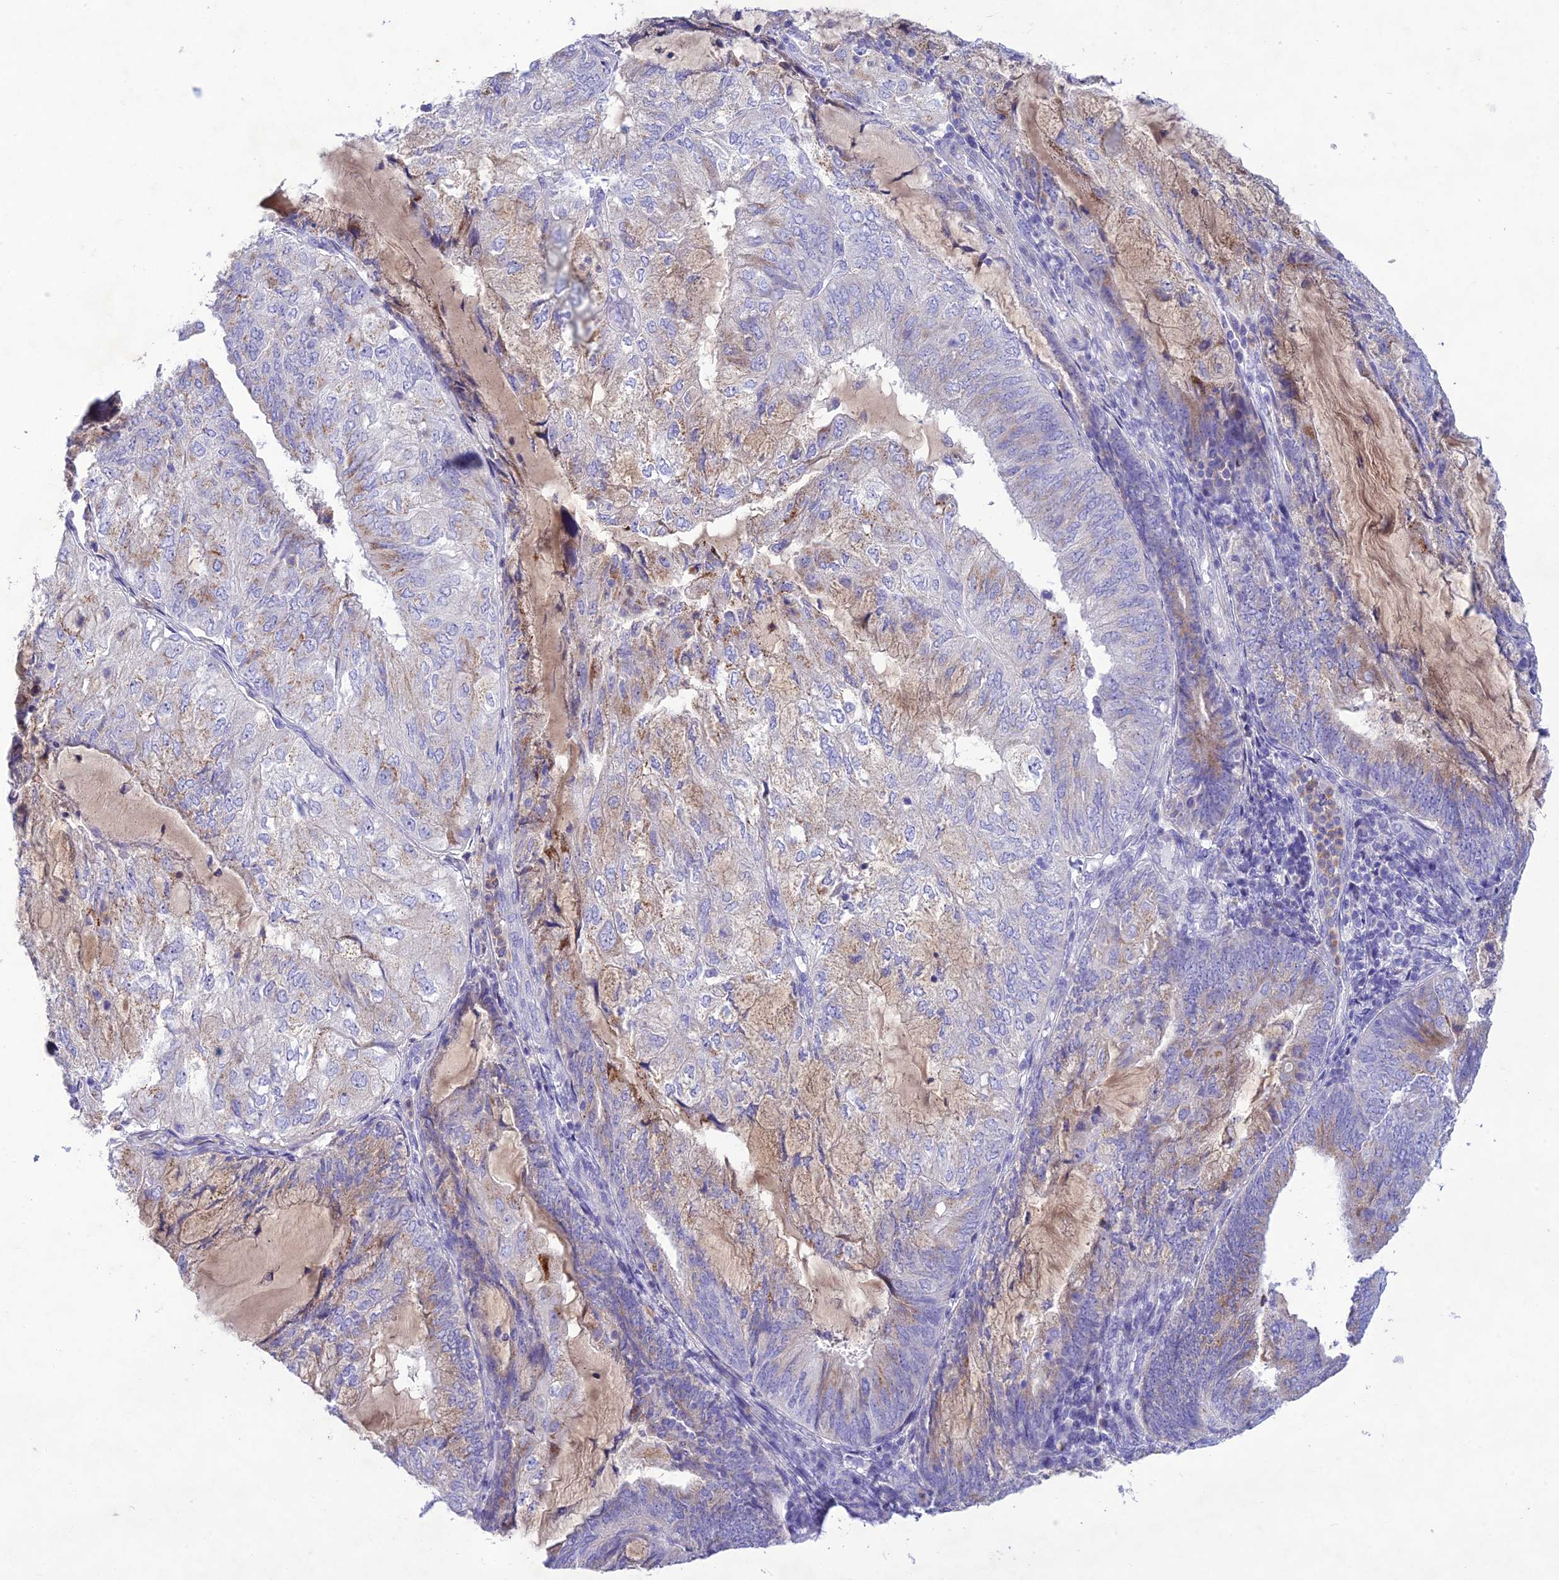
{"staining": {"intensity": "weak", "quantity": "<25%", "location": "cytoplasmic/membranous"}, "tissue": "endometrial cancer", "cell_type": "Tumor cells", "image_type": "cancer", "snomed": [{"axis": "morphology", "description": "Adenocarcinoma, NOS"}, {"axis": "topography", "description": "Endometrium"}], "caption": "This is an immunohistochemistry (IHC) micrograph of endometrial cancer (adenocarcinoma). There is no expression in tumor cells.", "gene": "SLC13A5", "patient": {"sex": "female", "age": 81}}